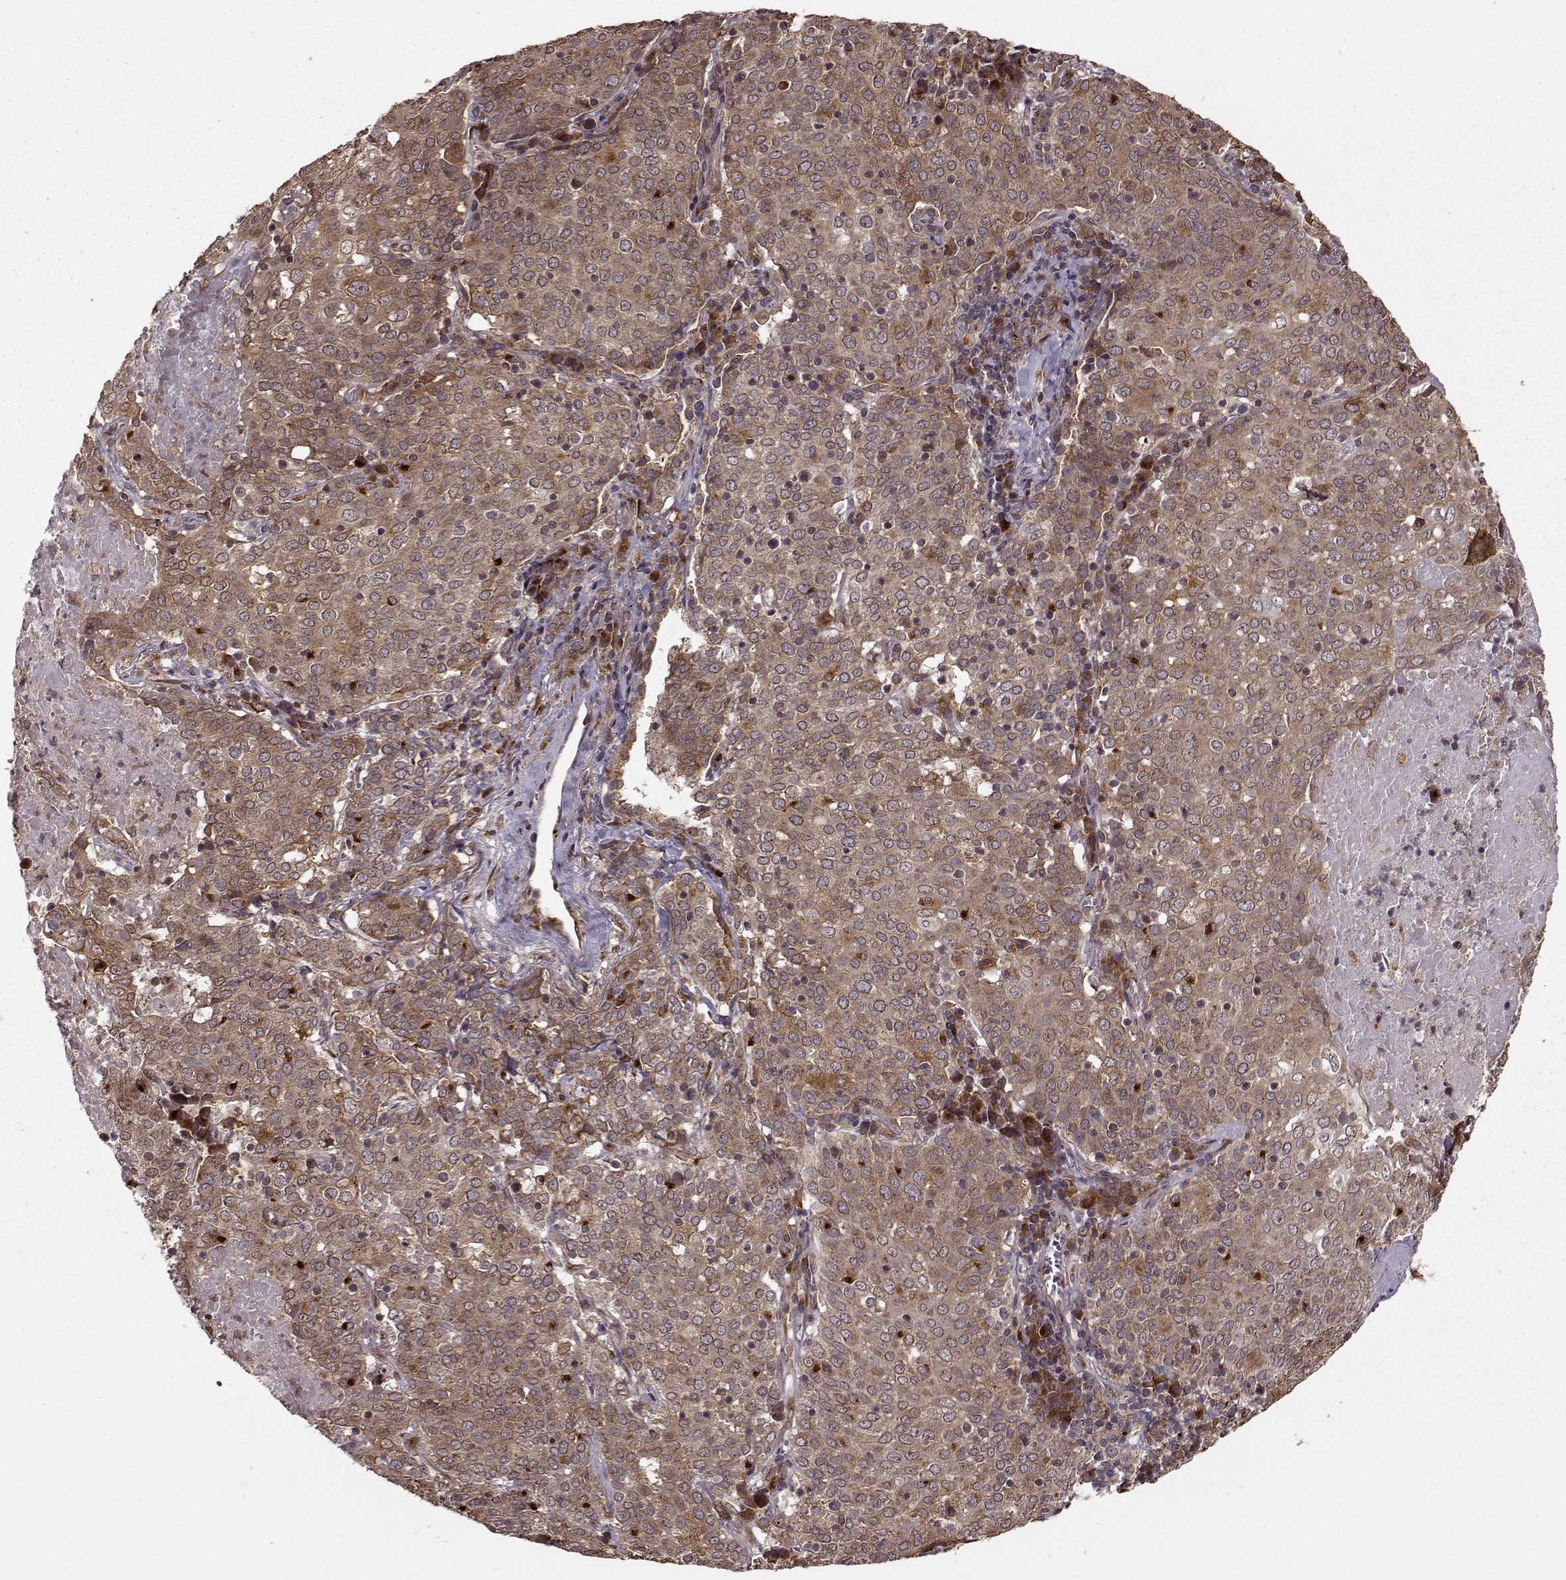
{"staining": {"intensity": "moderate", "quantity": ">75%", "location": "cytoplasmic/membranous"}, "tissue": "lung cancer", "cell_type": "Tumor cells", "image_type": "cancer", "snomed": [{"axis": "morphology", "description": "Squamous cell carcinoma, NOS"}, {"axis": "topography", "description": "Lung"}], "caption": "Human lung cancer stained for a protein (brown) demonstrates moderate cytoplasmic/membranous positive expression in about >75% of tumor cells.", "gene": "YIPF5", "patient": {"sex": "male", "age": 82}}